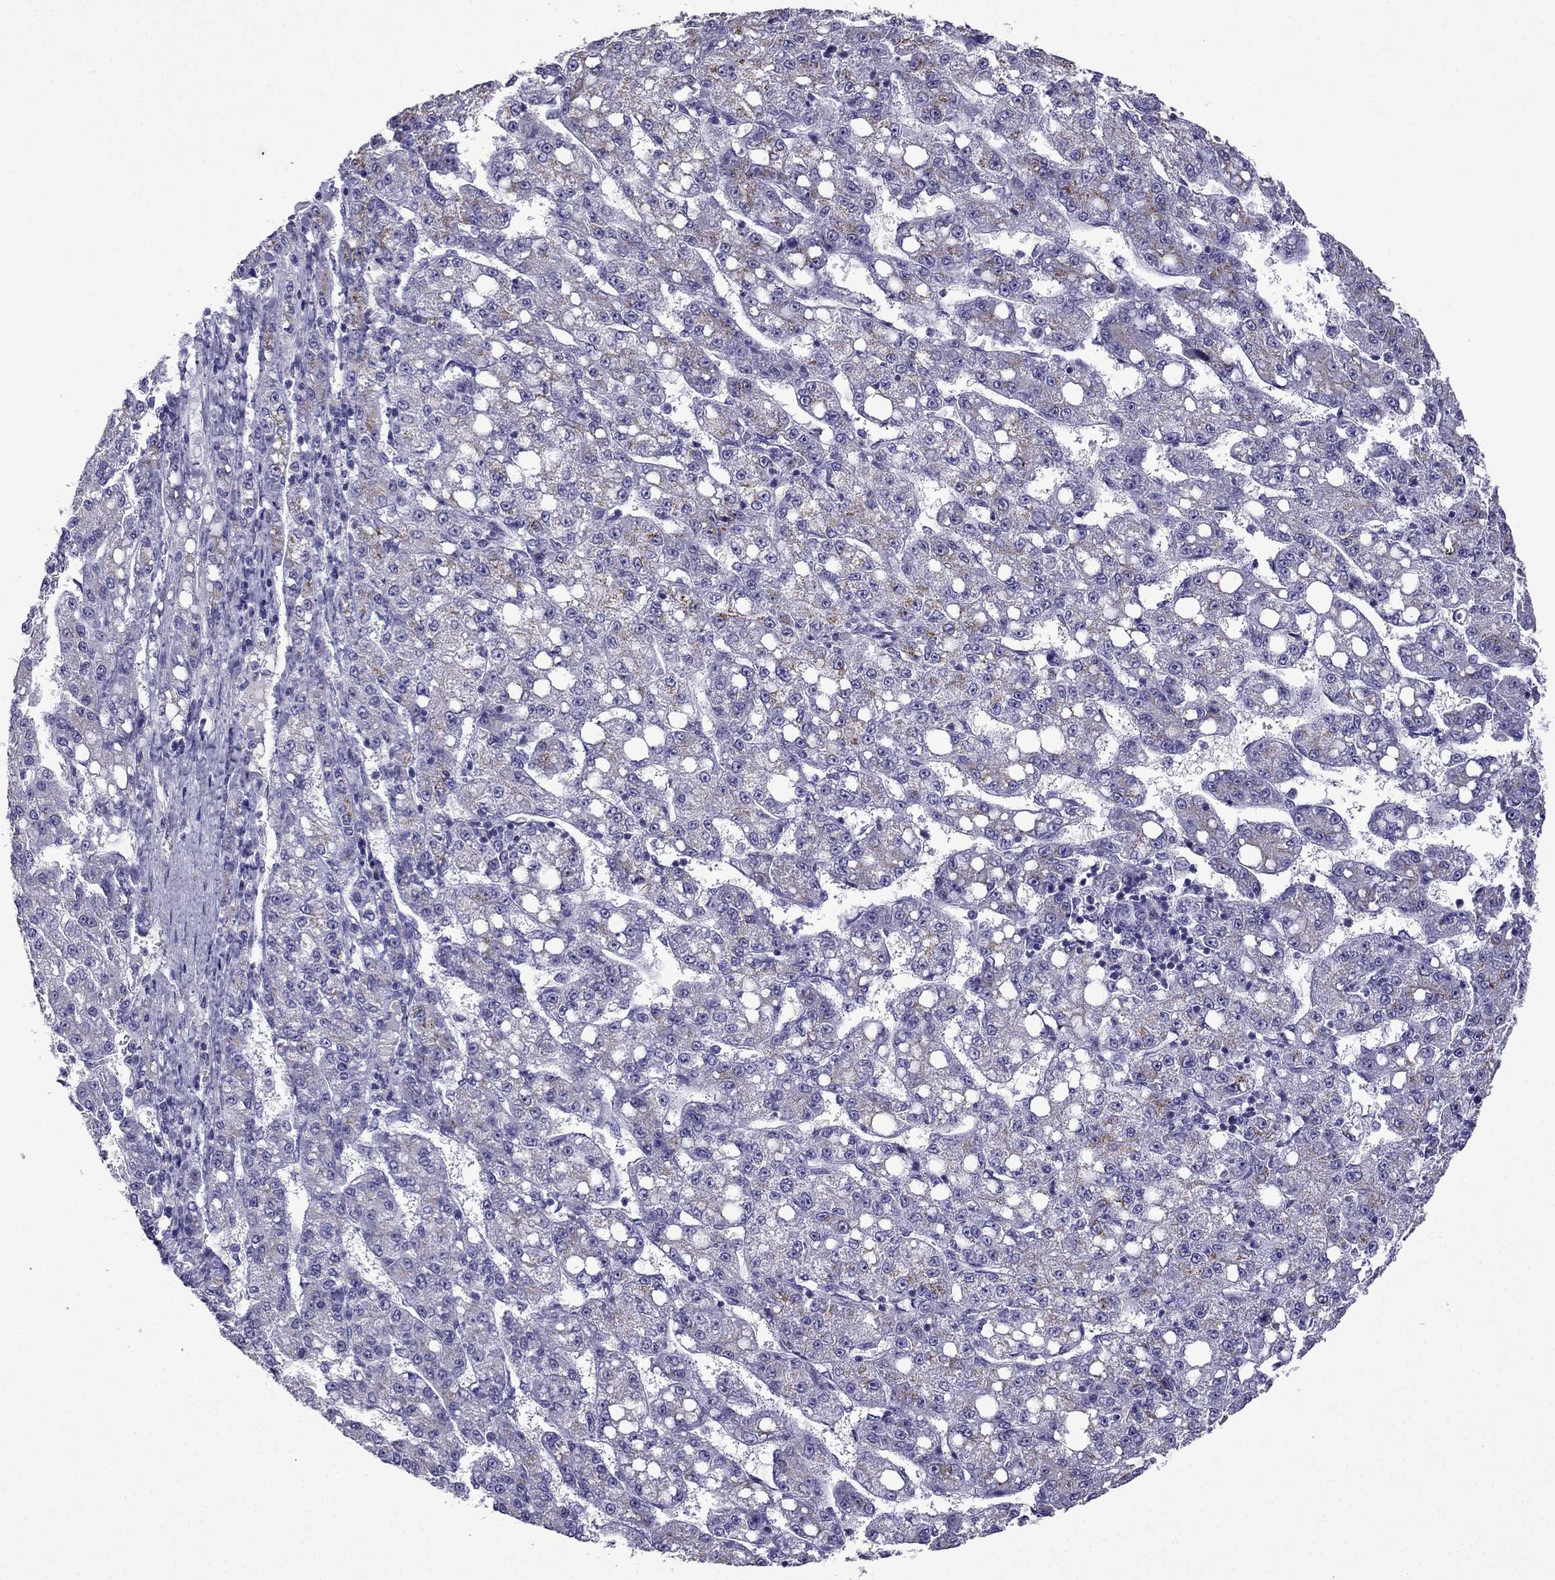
{"staining": {"intensity": "weak", "quantity": "<25%", "location": "cytoplasmic/membranous"}, "tissue": "liver cancer", "cell_type": "Tumor cells", "image_type": "cancer", "snomed": [{"axis": "morphology", "description": "Carcinoma, Hepatocellular, NOS"}, {"axis": "topography", "description": "Liver"}], "caption": "A micrograph of liver cancer (hepatocellular carcinoma) stained for a protein reveals no brown staining in tumor cells.", "gene": "TTN", "patient": {"sex": "female", "age": 65}}